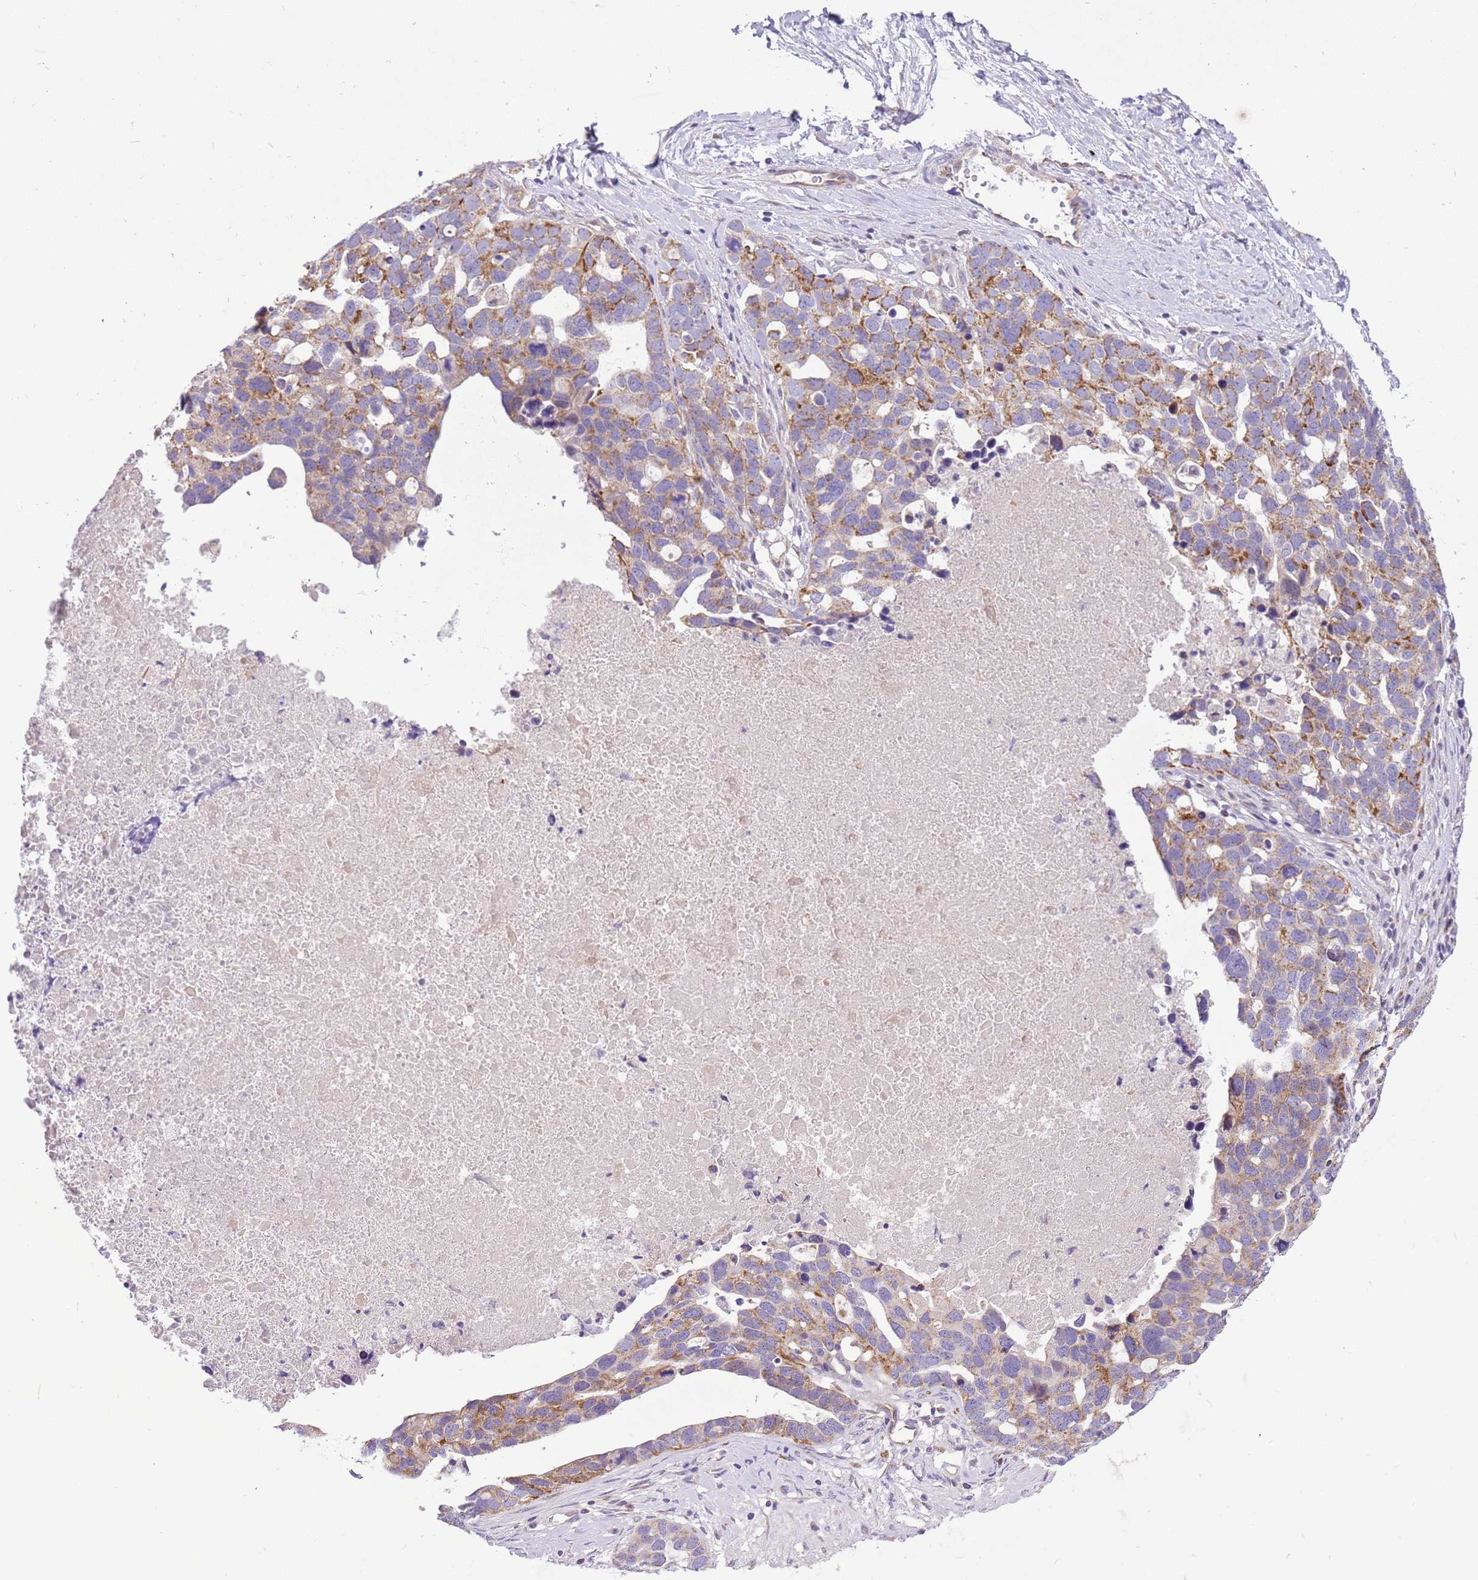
{"staining": {"intensity": "moderate", "quantity": "25%-75%", "location": "cytoplasmic/membranous"}, "tissue": "ovarian cancer", "cell_type": "Tumor cells", "image_type": "cancer", "snomed": [{"axis": "morphology", "description": "Cystadenocarcinoma, serous, NOS"}, {"axis": "topography", "description": "Ovary"}], "caption": "An immunohistochemistry photomicrograph of neoplastic tissue is shown. Protein staining in brown labels moderate cytoplasmic/membranous positivity in ovarian cancer within tumor cells. The staining was performed using DAB, with brown indicating positive protein expression. Nuclei are stained blue with hematoxylin.", "gene": "COX17", "patient": {"sex": "female", "age": 54}}